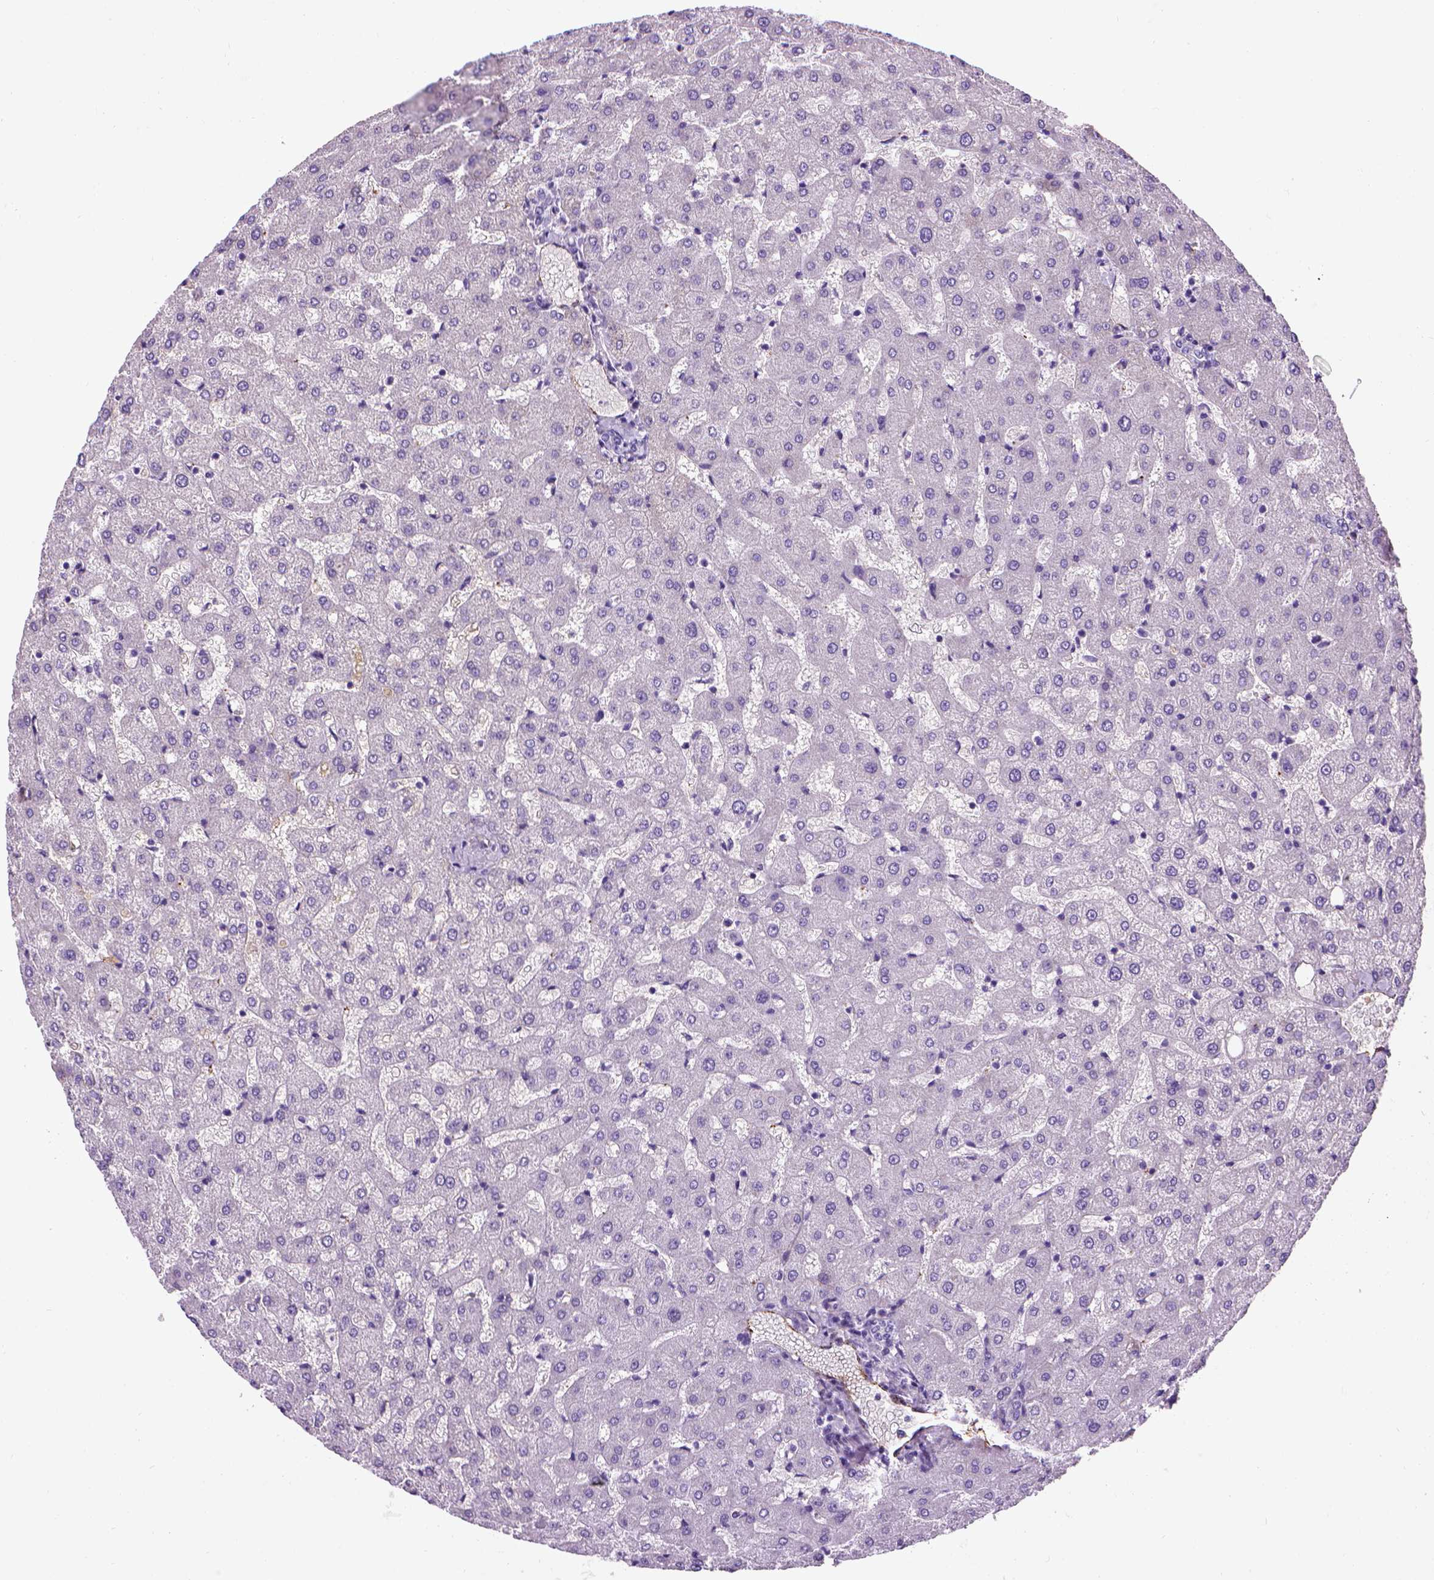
{"staining": {"intensity": "negative", "quantity": "none", "location": "none"}, "tissue": "liver", "cell_type": "Cholangiocytes", "image_type": "normal", "snomed": [{"axis": "morphology", "description": "Normal tissue, NOS"}, {"axis": "topography", "description": "Liver"}], "caption": "Immunohistochemistry (IHC) histopathology image of benign liver: human liver stained with DAB displays no significant protein staining in cholangiocytes. (DAB (3,3'-diaminobenzidine) immunohistochemistry (IHC) visualized using brightfield microscopy, high magnification).", "gene": "VWF", "patient": {"sex": "female", "age": 50}}